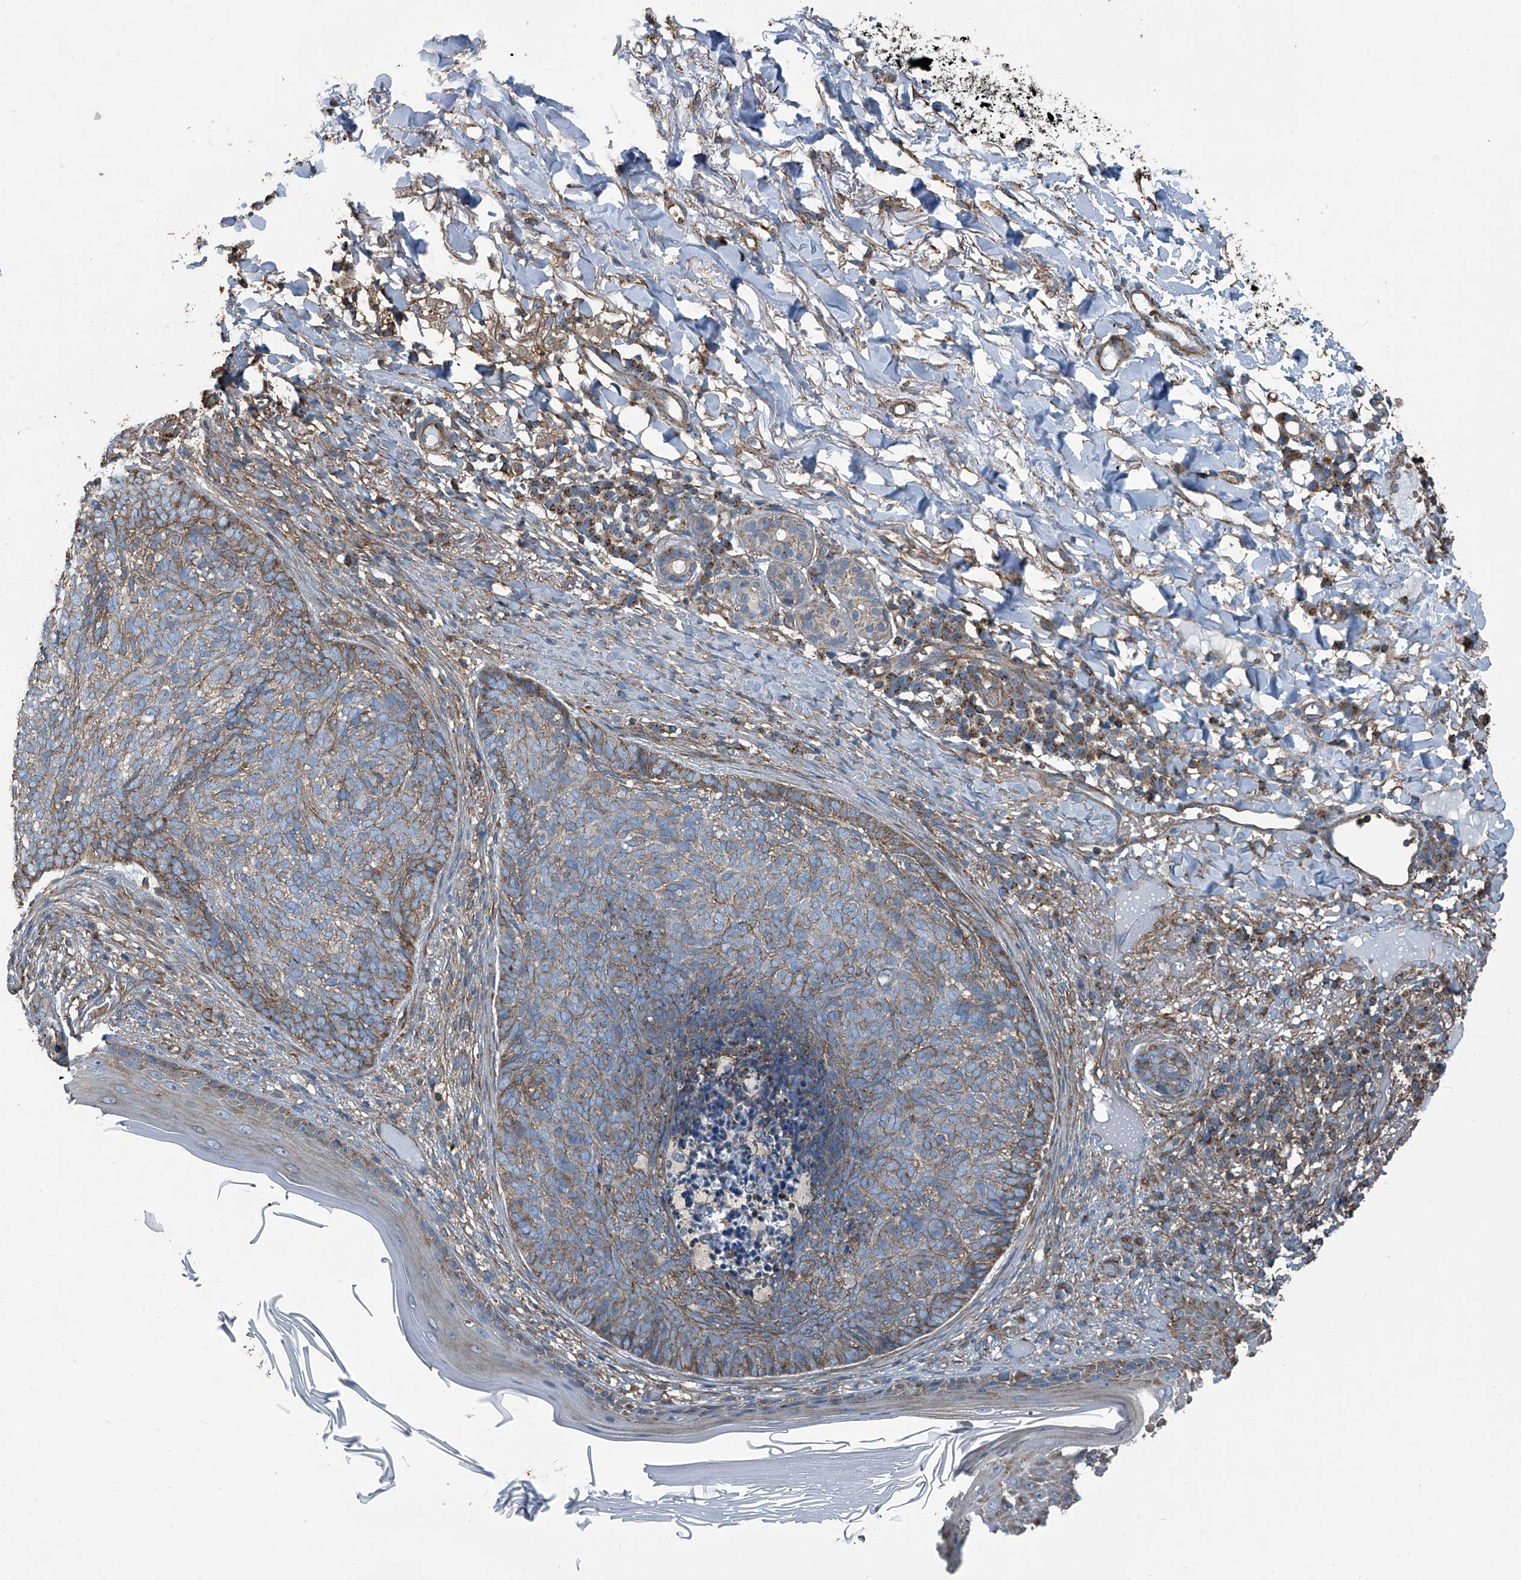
{"staining": {"intensity": "moderate", "quantity": "25%-75%", "location": "cytoplasmic/membranous"}, "tissue": "skin cancer", "cell_type": "Tumor cells", "image_type": "cancer", "snomed": [{"axis": "morphology", "description": "Basal cell carcinoma"}, {"axis": "topography", "description": "Skin"}], "caption": "Basal cell carcinoma (skin) tissue displays moderate cytoplasmic/membranous expression in approximately 25%-75% of tumor cells, visualized by immunohistochemistry.", "gene": "SEPTIN7", "patient": {"sex": "male", "age": 85}}